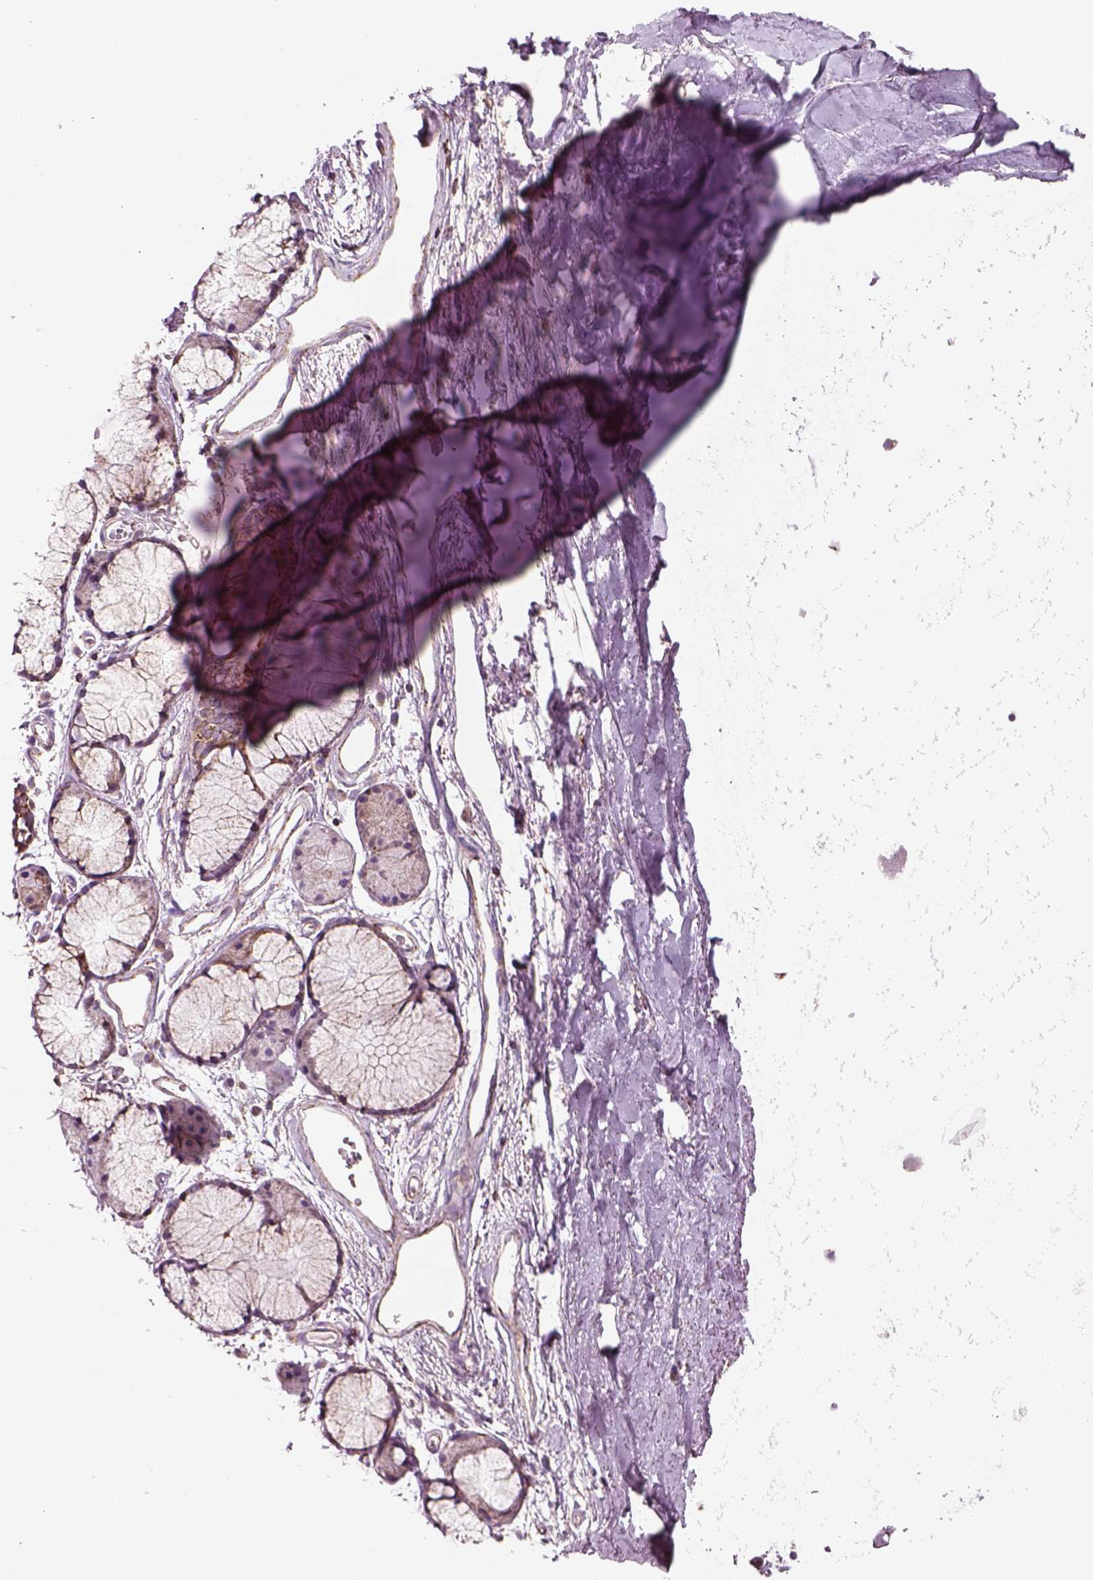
{"staining": {"intensity": "negative", "quantity": "none", "location": "none"}, "tissue": "soft tissue", "cell_type": "Chondrocytes", "image_type": "normal", "snomed": [{"axis": "morphology", "description": "Normal tissue, NOS"}, {"axis": "topography", "description": "Cartilage tissue"}, {"axis": "topography", "description": "Bronchus"}], "caption": "DAB (3,3'-diaminobenzidine) immunohistochemical staining of normal soft tissue exhibits no significant expression in chondrocytes. Nuclei are stained in blue.", "gene": "SLC25A24", "patient": {"sex": "female", "age": 79}}